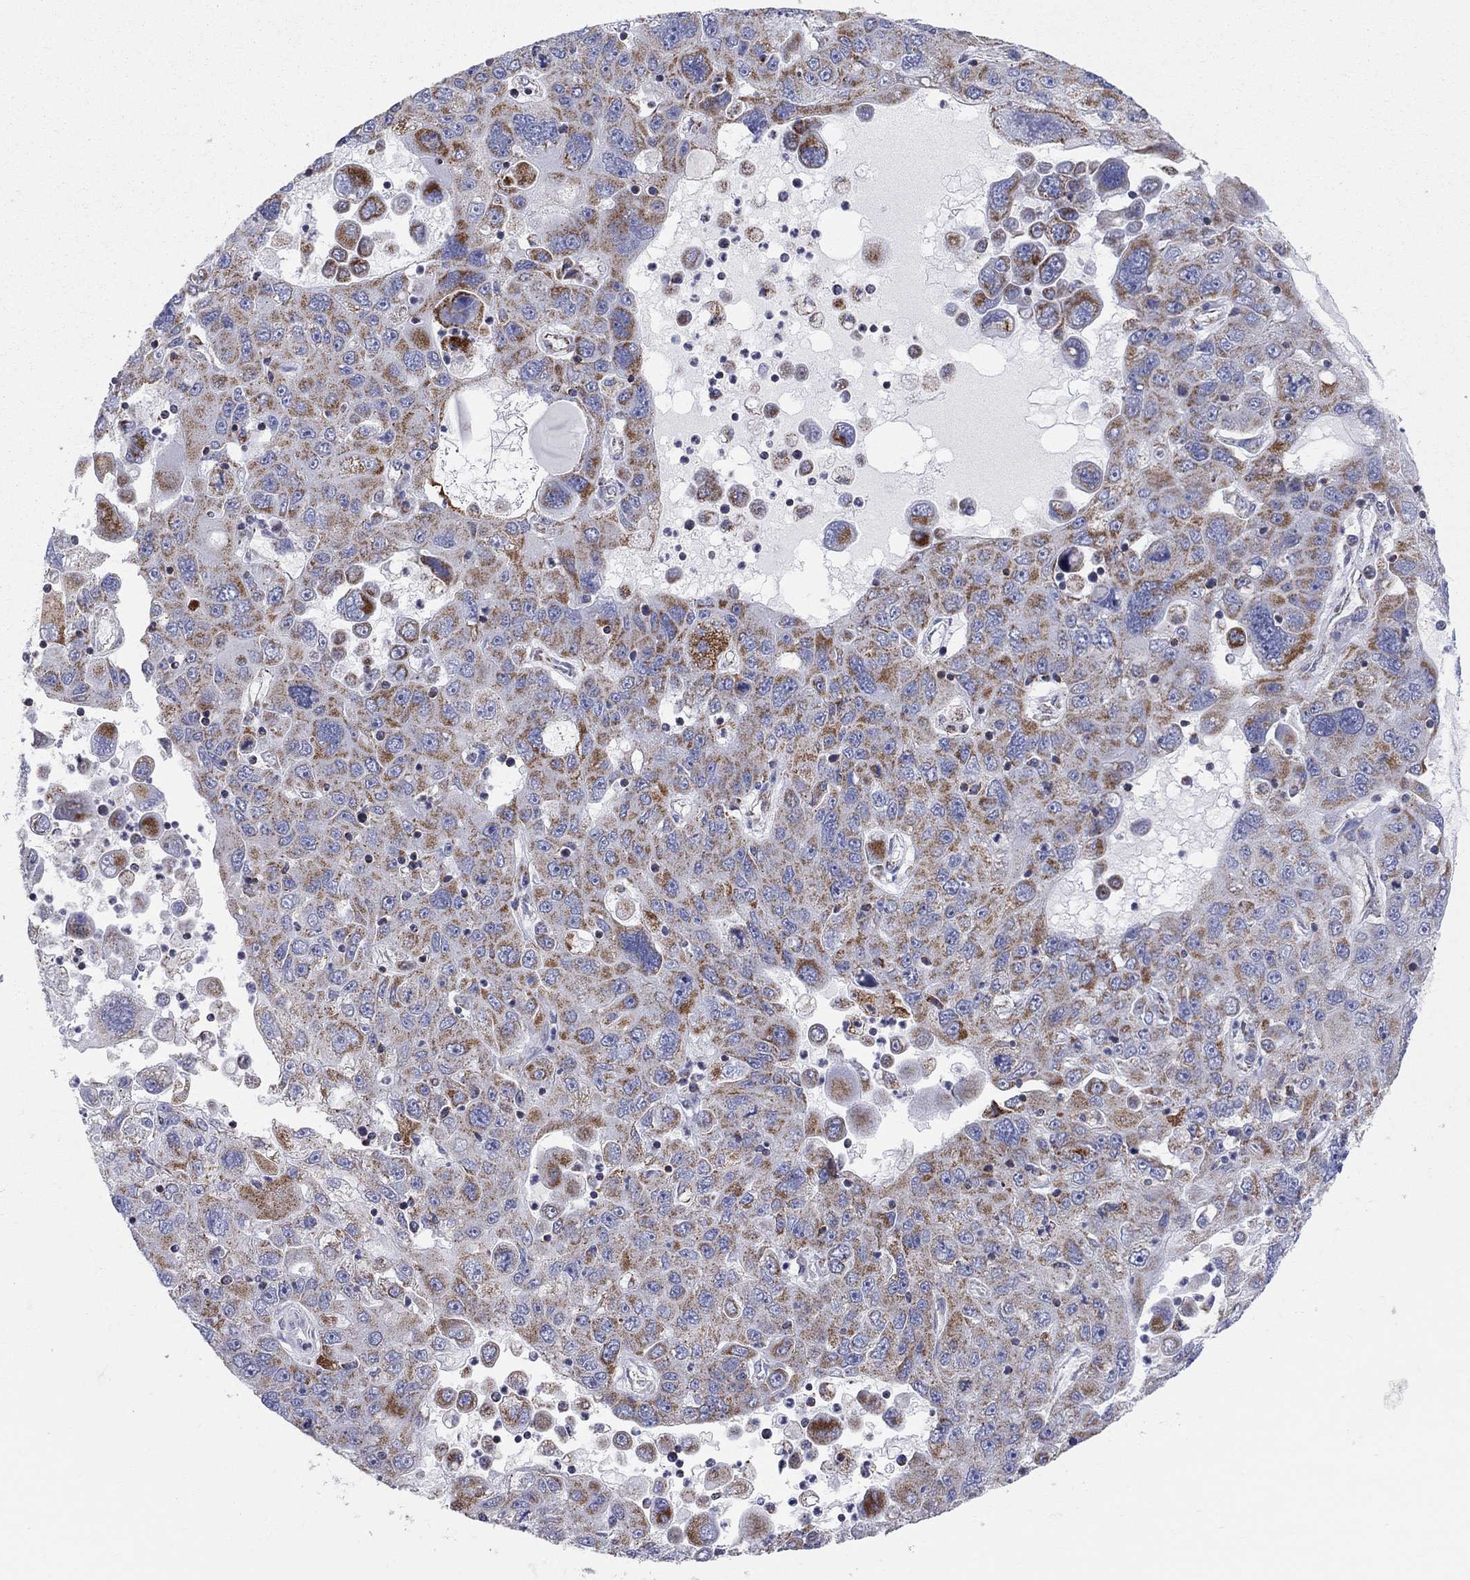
{"staining": {"intensity": "strong", "quantity": "25%-75%", "location": "cytoplasmic/membranous"}, "tissue": "stomach cancer", "cell_type": "Tumor cells", "image_type": "cancer", "snomed": [{"axis": "morphology", "description": "Adenocarcinoma, NOS"}, {"axis": "topography", "description": "Stomach"}], "caption": "A micrograph of human adenocarcinoma (stomach) stained for a protein demonstrates strong cytoplasmic/membranous brown staining in tumor cells.", "gene": "KISS1R", "patient": {"sex": "male", "age": 56}}